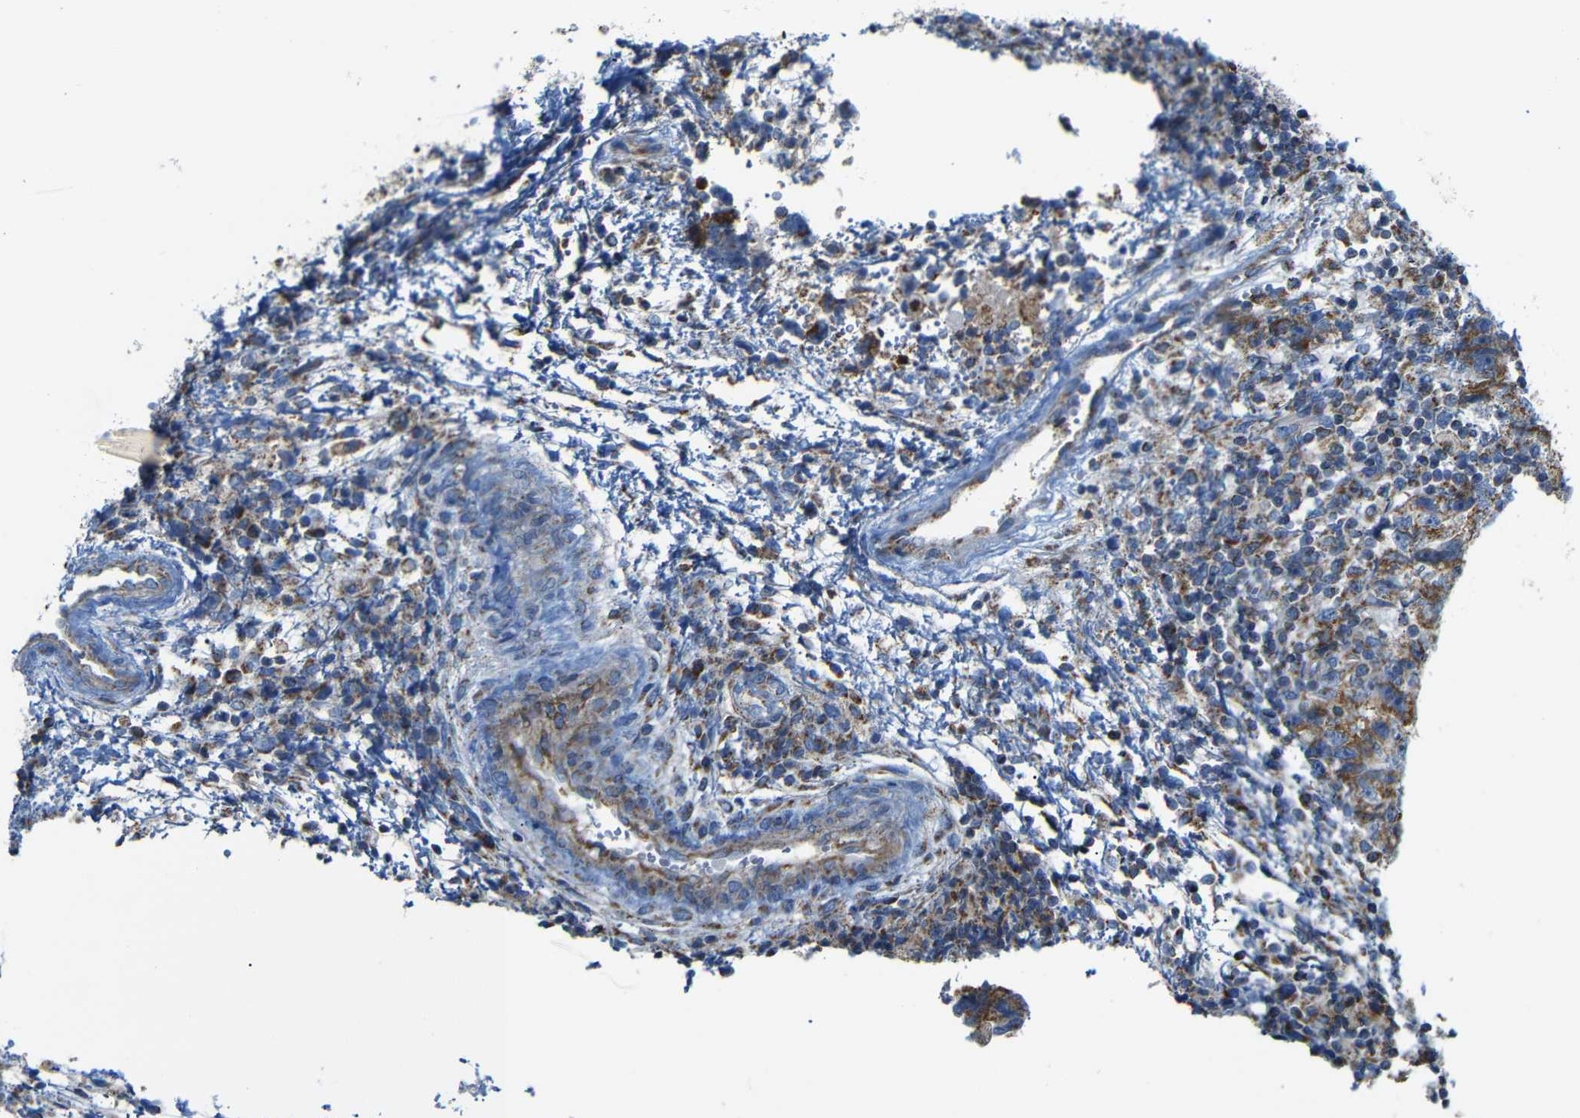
{"staining": {"intensity": "moderate", "quantity": ">75%", "location": "cytoplasmic/membranous"}, "tissue": "testis cancer", "cell_type": "Tumor cells", "image_type": "cancer", "snomed": [{"axis": "morphology", "description": "Carcinoma, Embryonal, NOS"}, {"axis": "topography", "description": "Testis"}], "caption": "Embryonal carcinoma (testis) tissue displays moderate cytoplasmic/membranous positivity in approximately >75% of tumor cells", "gene": "FAM171B", "patient": {"sex": "male", "age": 36}}